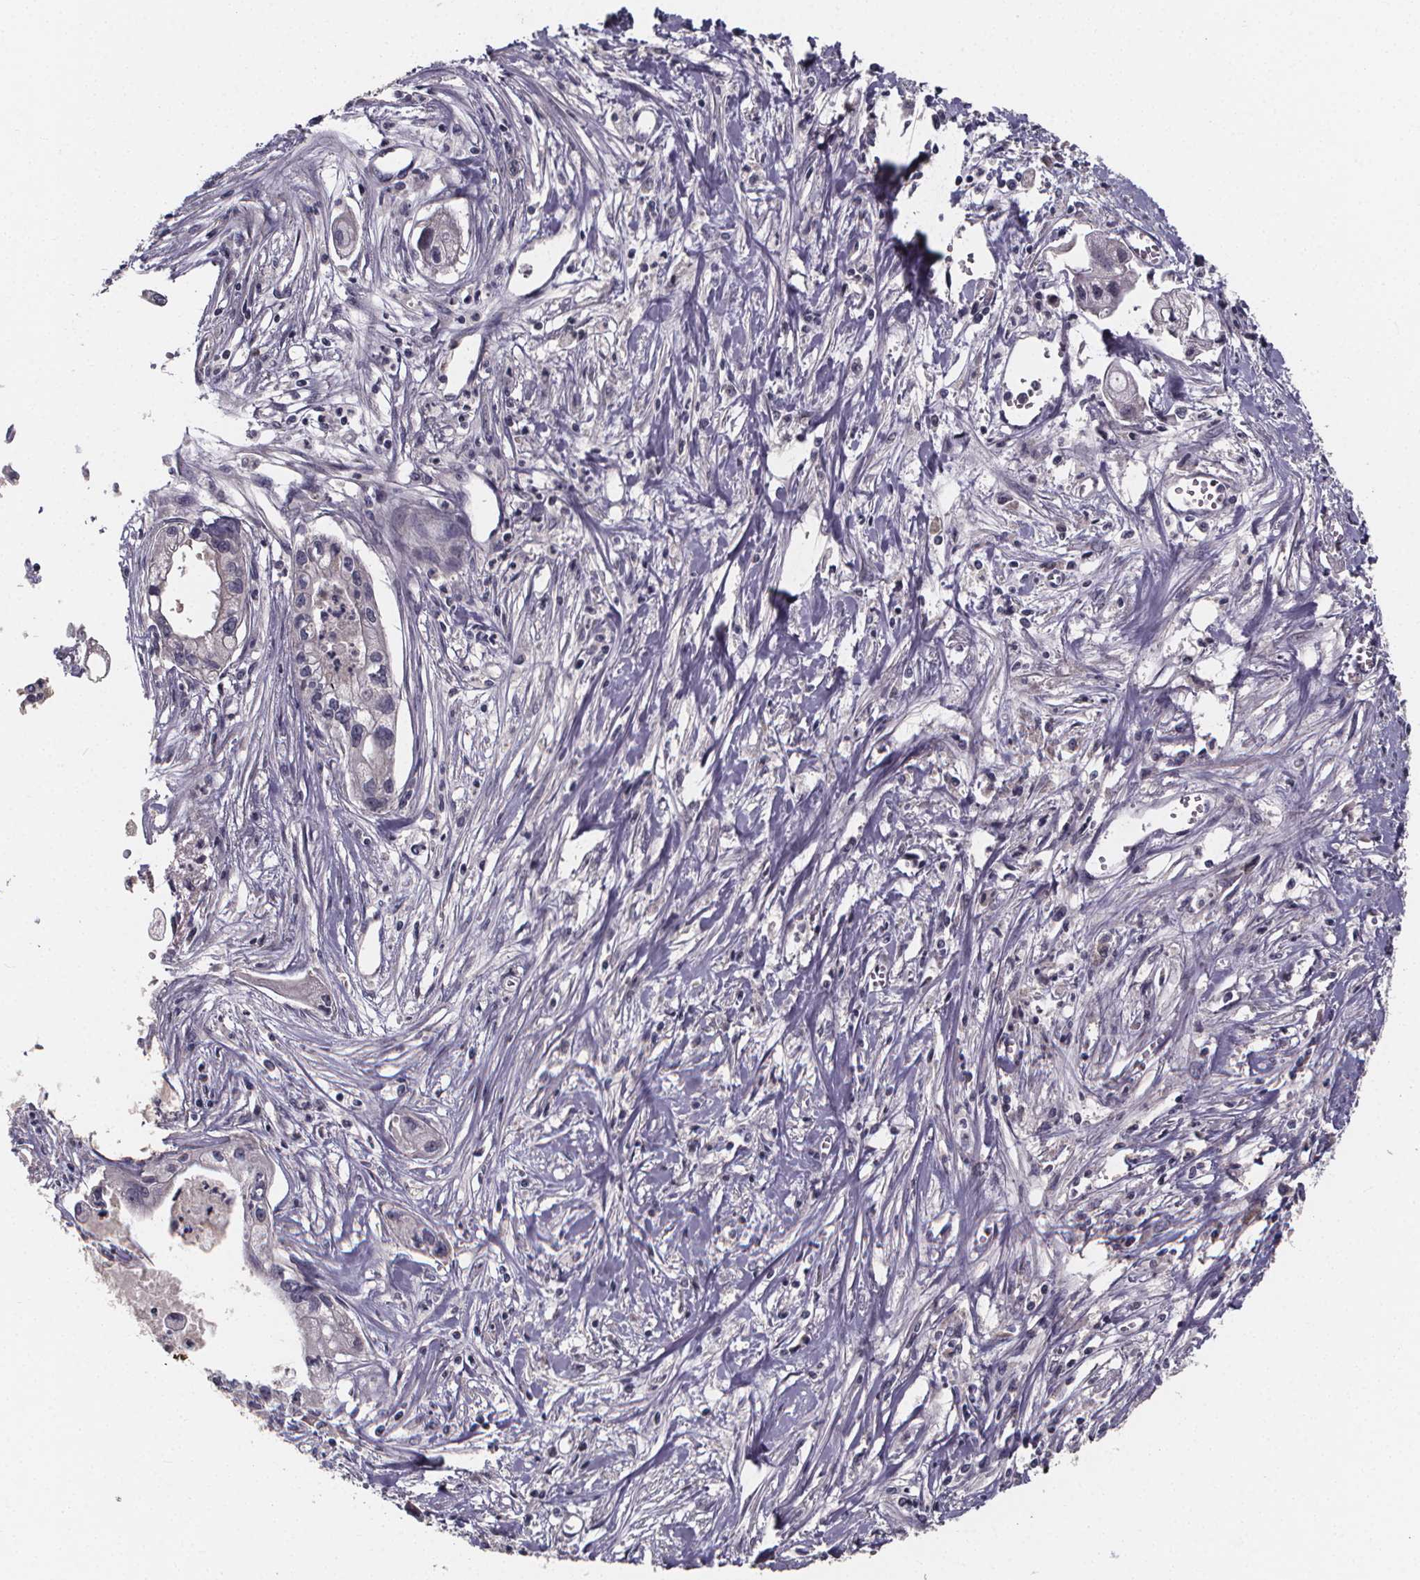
{"staining": {"intensity": "negative", "quantity": "none", "location": "none"}, "tissue": "pancreatic cancer", "cell_type": "Tumor cells", "image_type": "cancer", "snomed": [{"axis": "morphology", "description": "Adenocarcinoma, NOS"}, {"axis": "topography", "description": "Pancreas"}], "caption": "Pancreatic cancer stained for a protein using IHC displays no positivity tumor cells.", "gene": "AGT", "patient": {"sex": "male", "age": 70}}